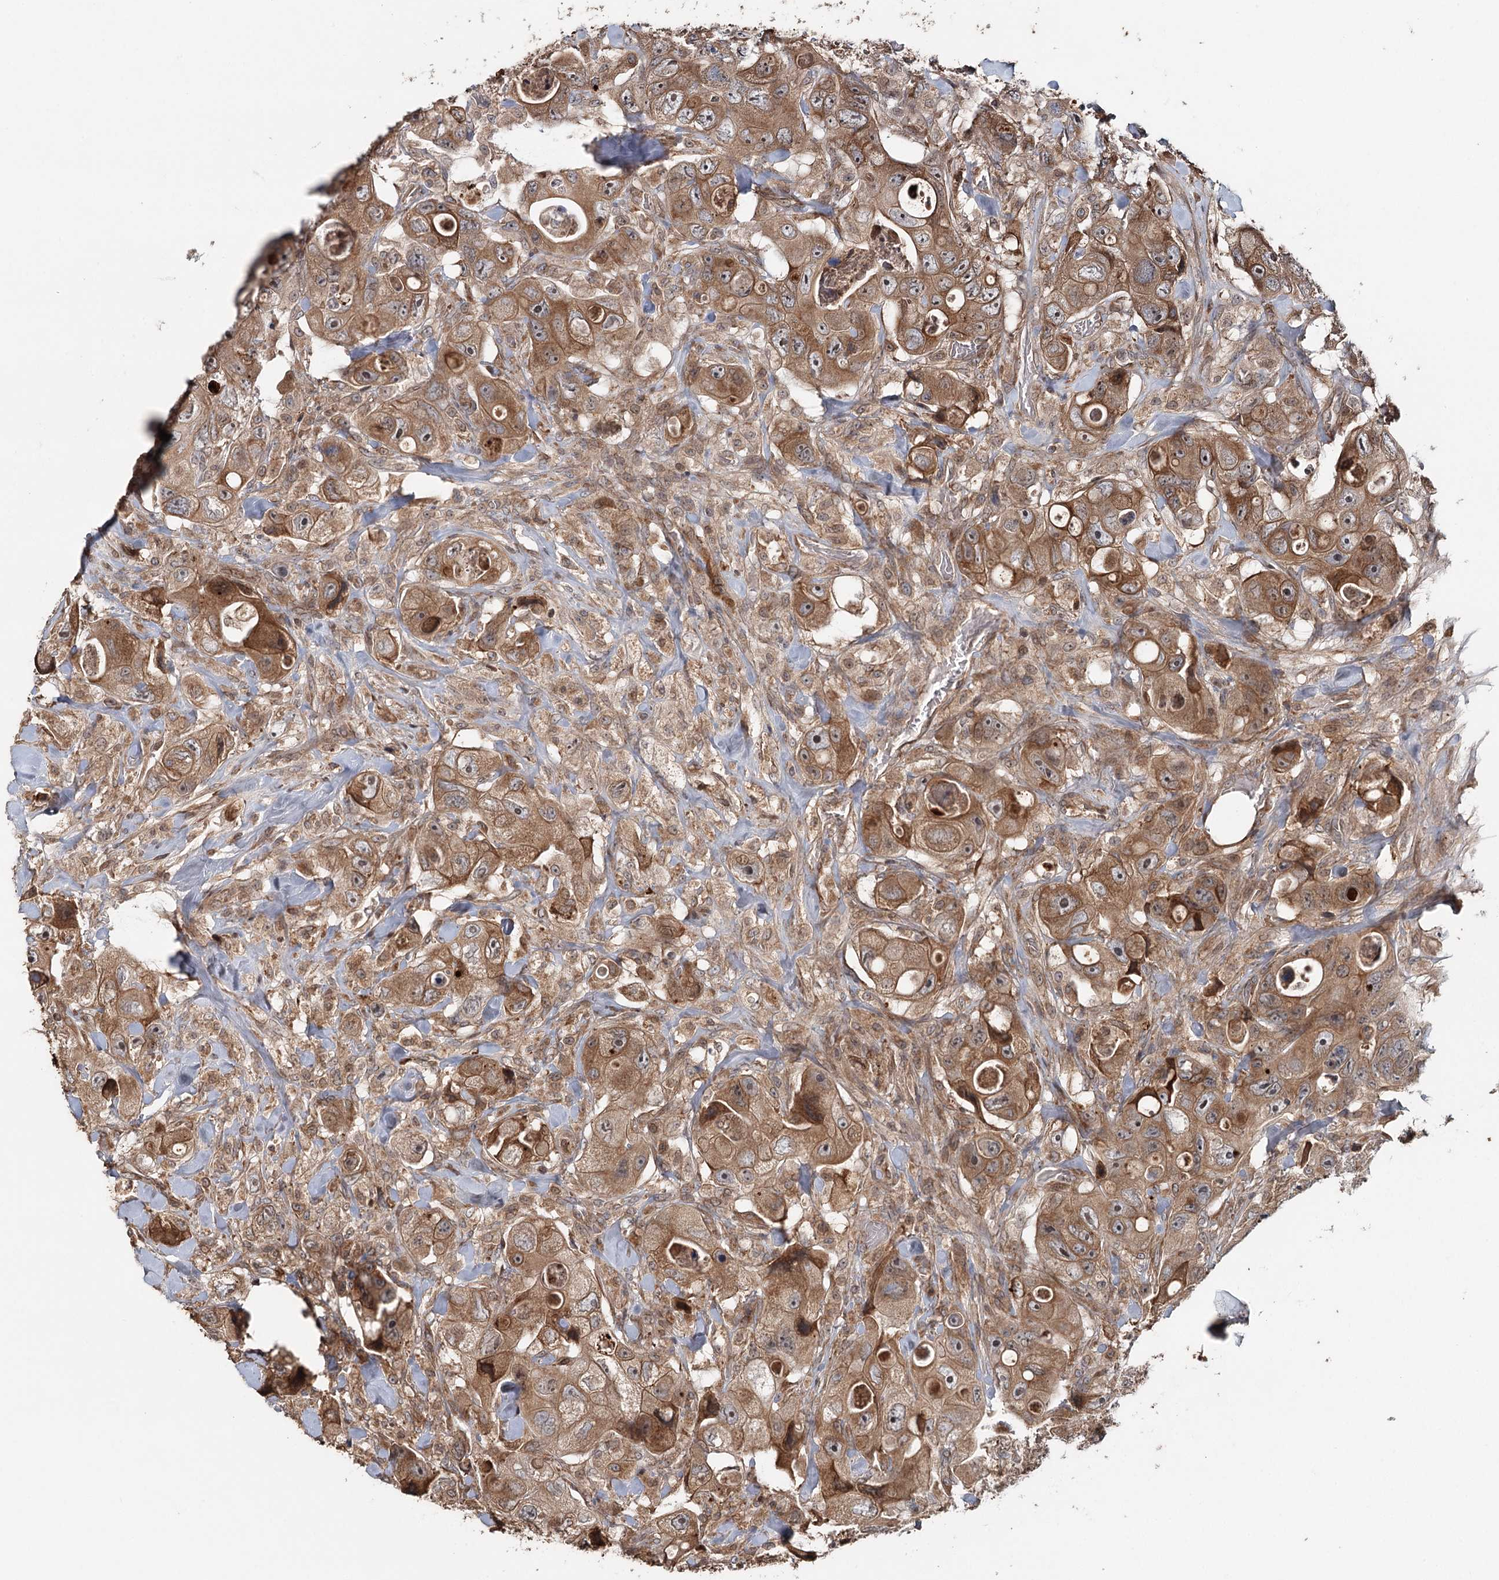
{"staining": {"intensity": "strong", "quantity": ">75%", "location": "cytoplasmic/membranous"}, "tissue": "colorectal cancer", "cell_type": "Tumor cells", "image_type": "cancer", "snomed": [{"axis": "morphology", "description": "Adenocarcinoma, NOS"}, {"axis": "topography", "description": "Colon"}], "caption": "Strong cytoplasmic/membranous positivity is present in about >75% of tumor cells in colorectal cancer (adenocarcinoma).", "gene": "SYVN1", "patient": {"sex": "female", "age": 46}}